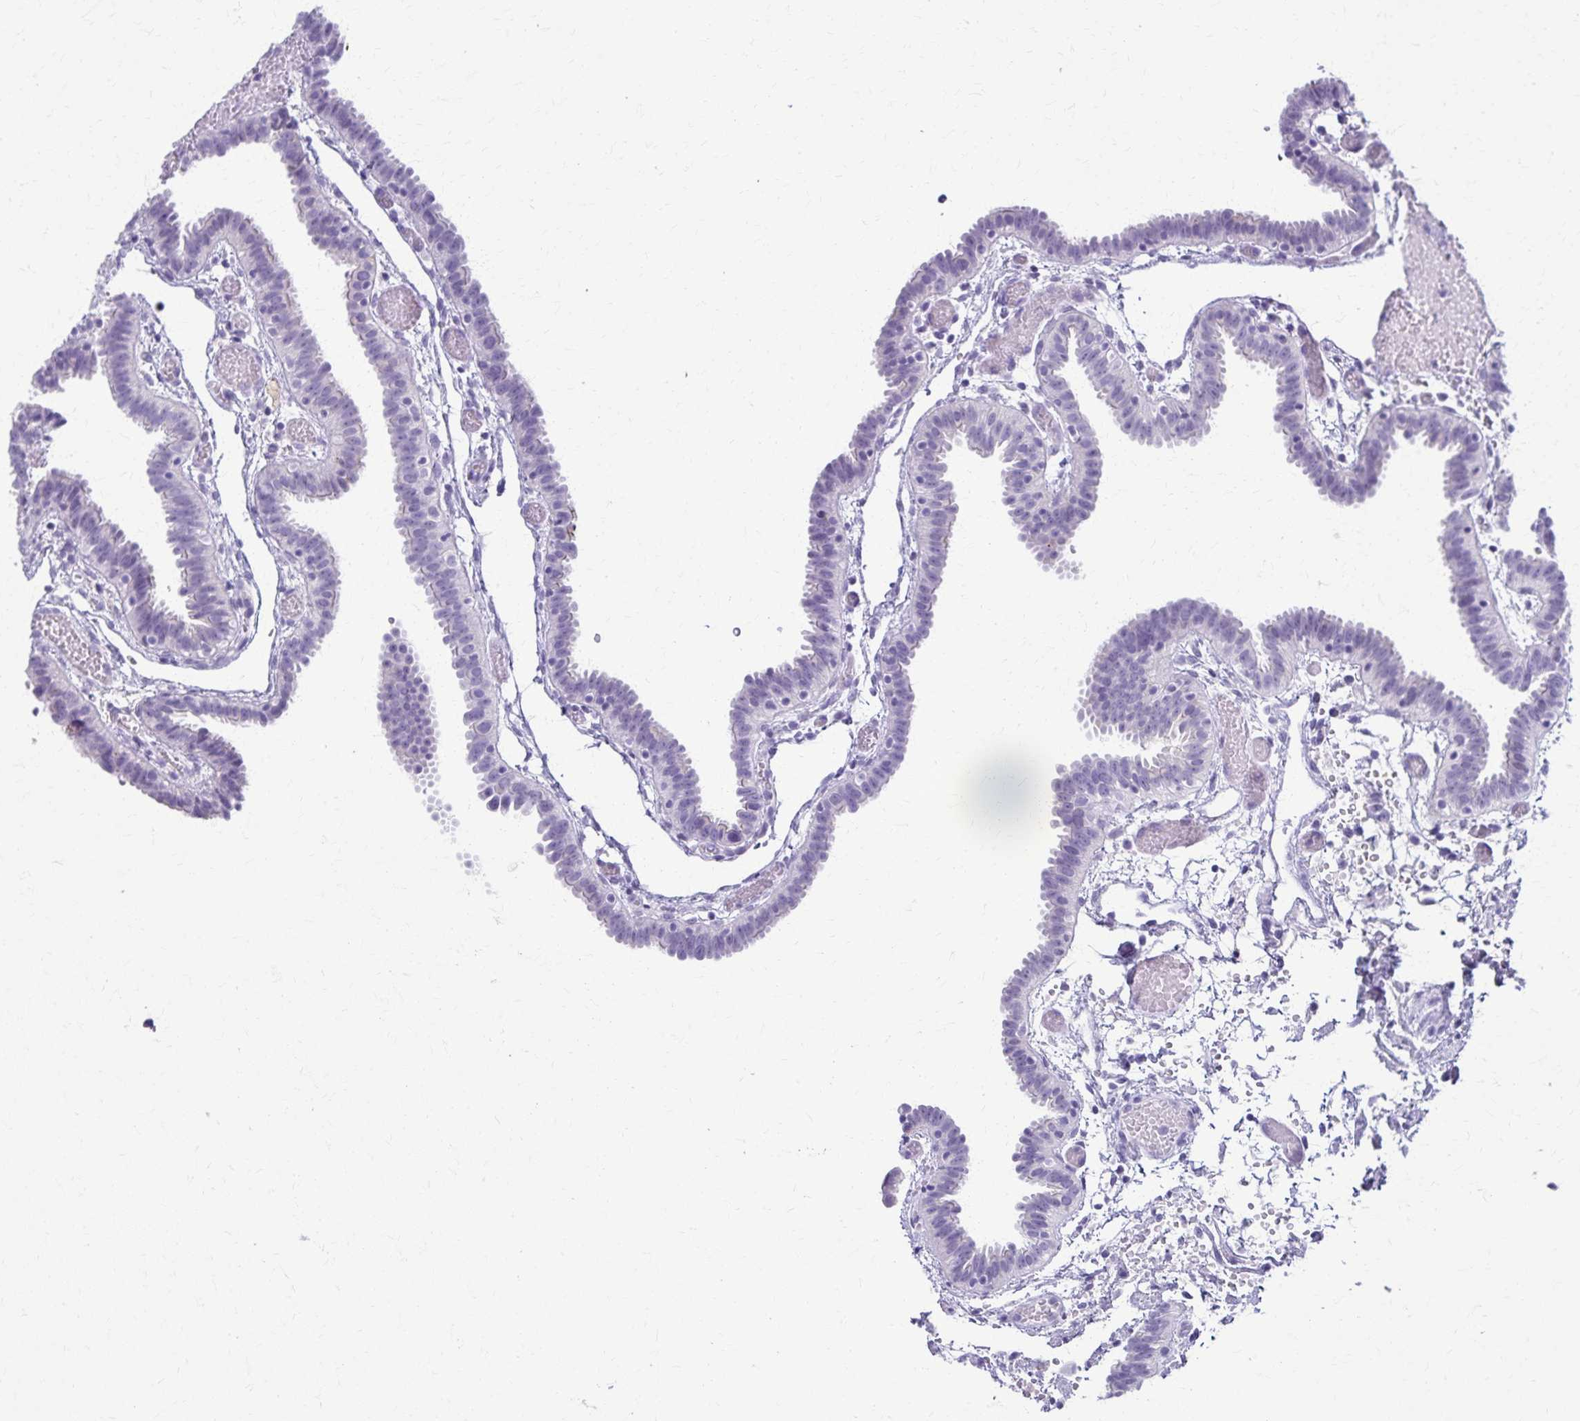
{"staining": {"intensity": "negative", "quantity": "none", "location": "none"}, "tissue": "fallopian tube", "cell_type": "Glandular cells", "image_type": "normal", "snomed": [{"axis": "morphology", "description": "Normal tissue, NOS"}, {"axis": "topography", "description": "Fallopian tube"}], "caption": "An immunohistochemistry image of unremarkable fallopian tube is shown. There is no staining in glandular cells of fallopian tube. The staining is performed using DAB (3,3'-diaminobenzidine) brown chromogen with nuclei counter-stained in using hematoxylin.", "gene": "TMEM60", "patient": {"sex": "female", "age": 37}}